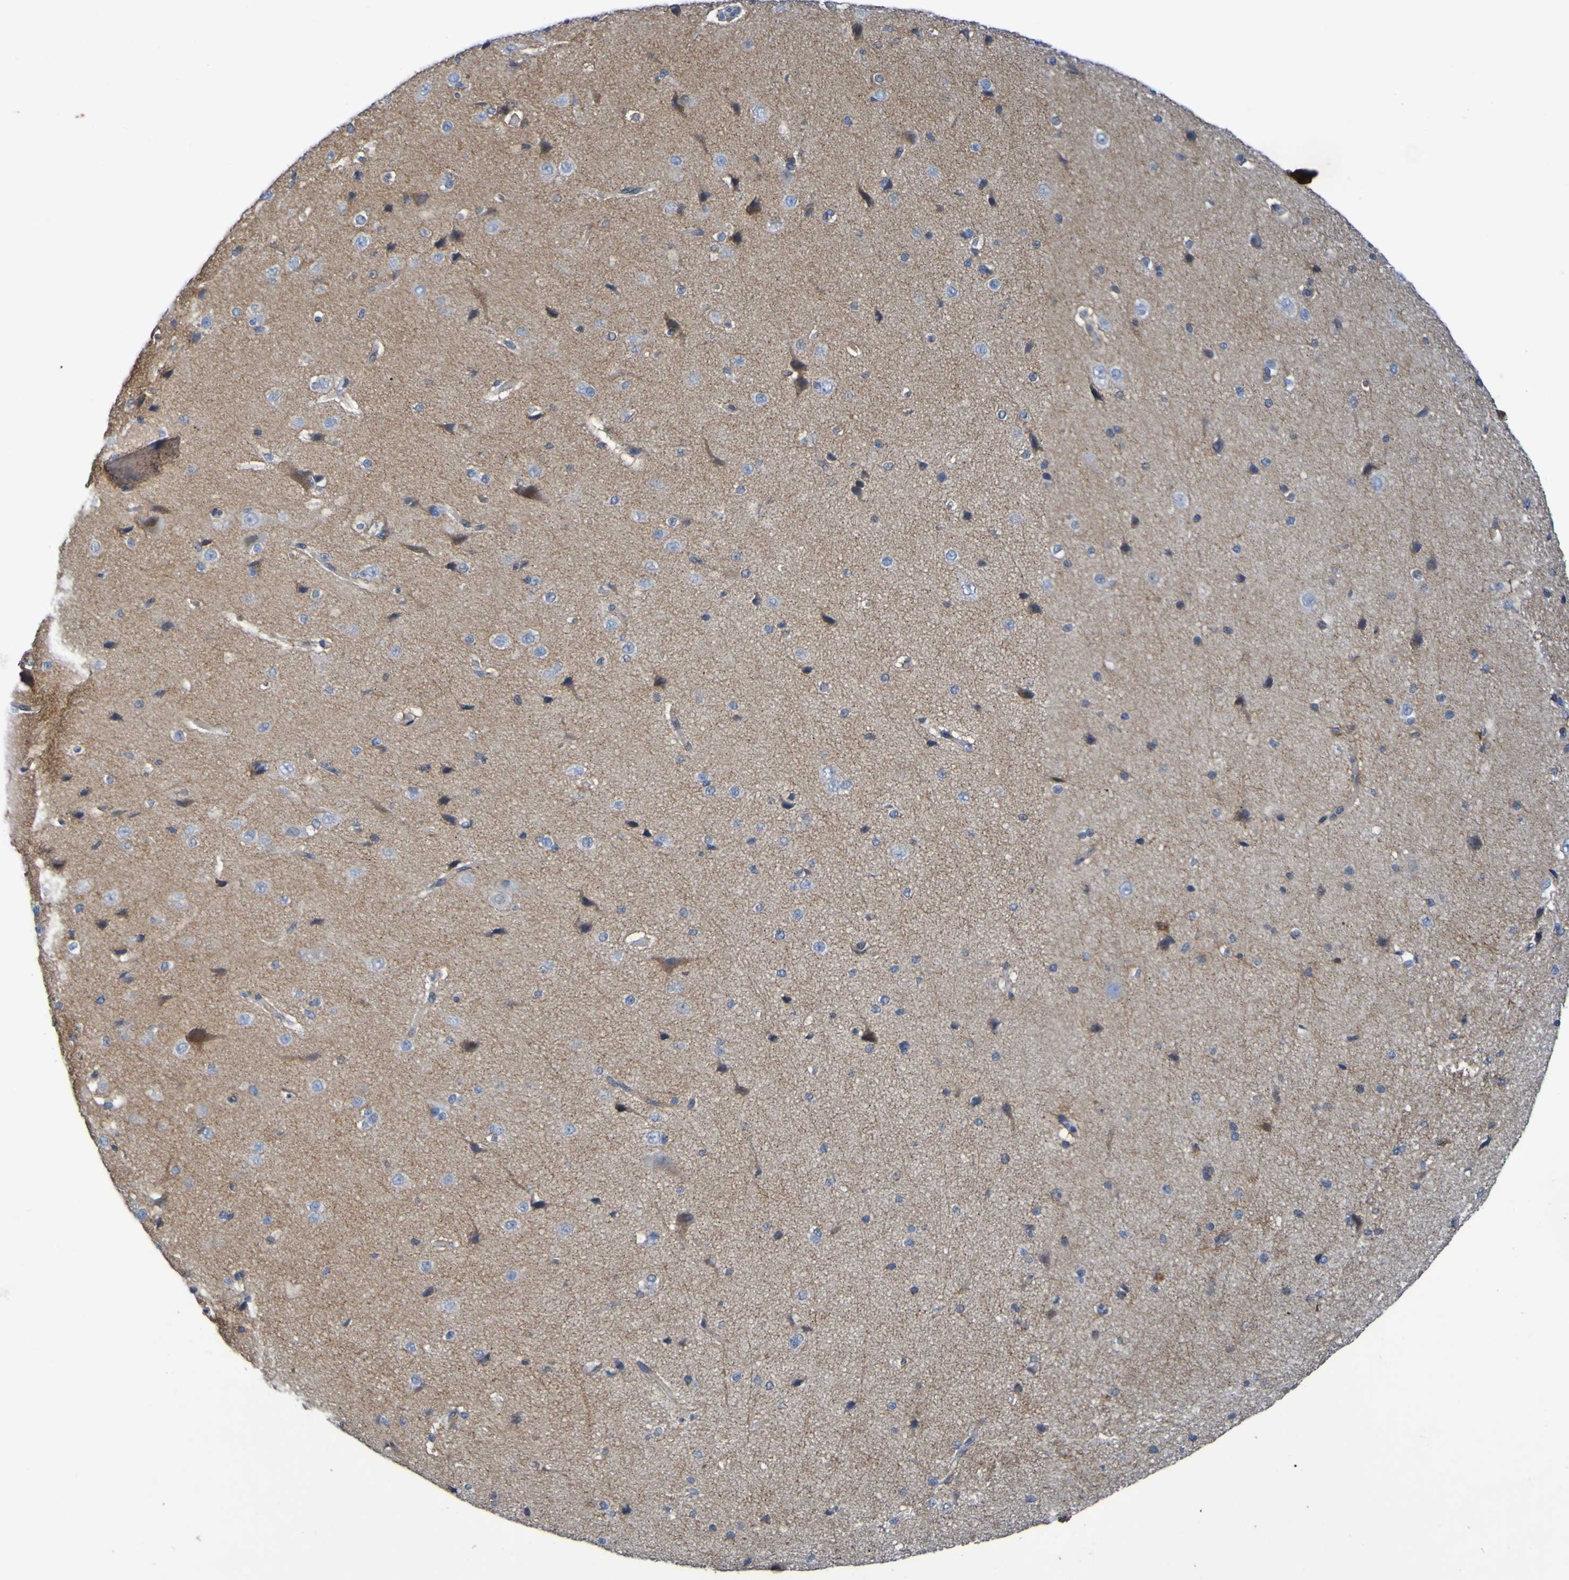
{"staining": {"intensity": "weak", "quantity": "<25%", "location": "cytoplasmic/membranous"}, "tissue": "cerebral cortex", "cell_type": "Endothelial cells", "image_type": "normal", "snomed": [{"axis": "morphology", "description": "Normal tissue, NOS"}, {"axis": "morphology", "description": "Developmental malformation"}, {"axis": "topography", "description": "Cerebral cortex"}], "caption": "Immunohistochemical staining of unremarkable cerebral cortex exhibits no significant staining in endothelial cells. (Stains: DAB (3,3'-diaminobenzidine) IHC with hematoxylin counter stain, Microscopy: brightfield microscopy at high magnification).", "gene": "C11orf24", "patient": {"sex": "female", "age": 30}}